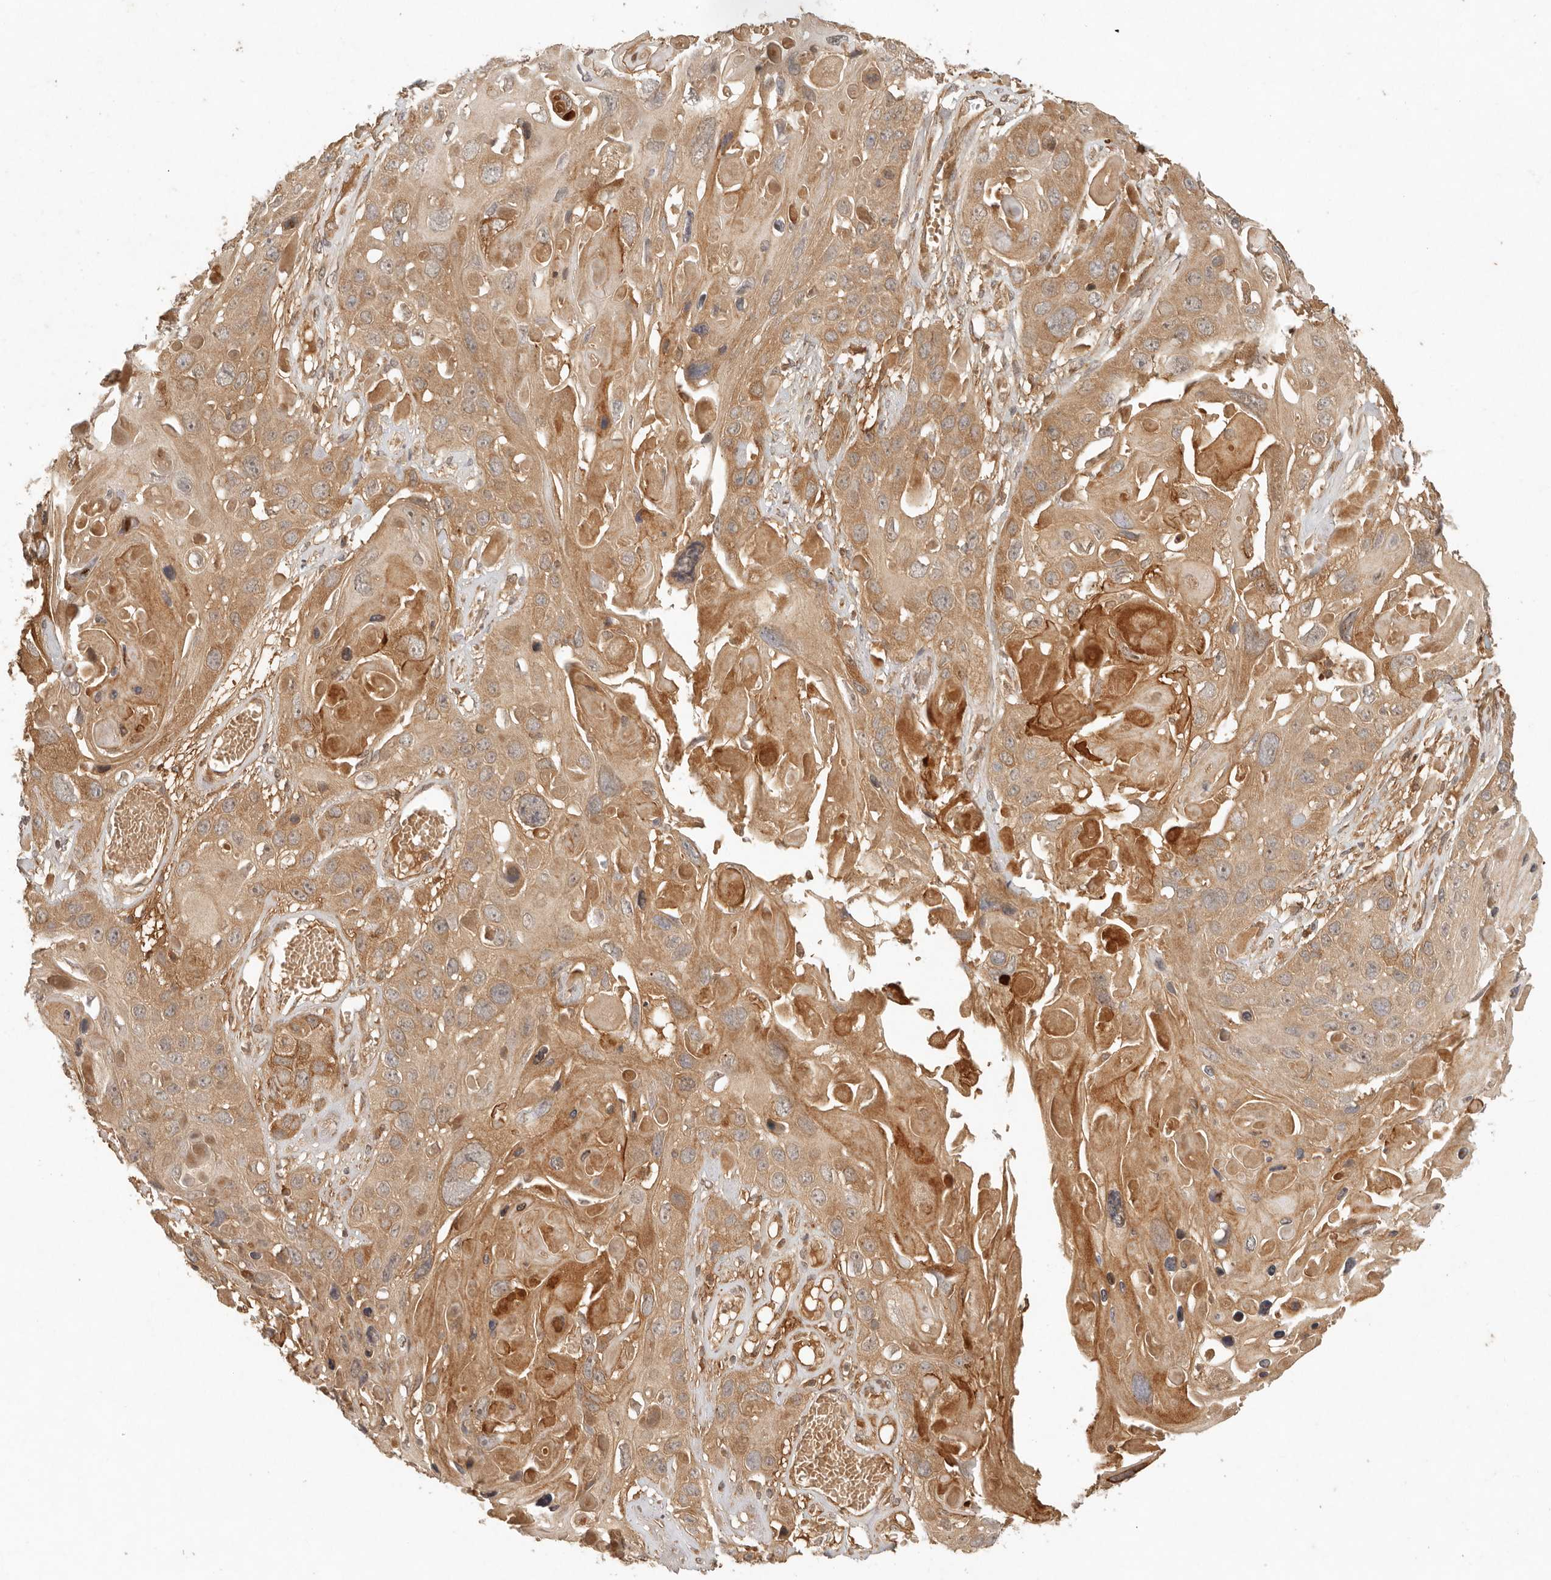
{"staining": {"intensity": "moderate", "quantity": ">75%", "location": "cytoplasmic/membranous"}, "tissue": "skin cancer", "cell_type": "Tumor cells", "image_type": "cancer", "snomed": [{"axis": "morphology", "description": "Squamous cell carcinoma, NOS"}, {"axis": "topography", "description": "Skin"}], "caption": "Squamous cell carcinoma (skin) tissue exhibits moderate cytoplasmic/membranous positivity in about >75% of tumor cells", "gene": "ANKRD61", "patient": {"sex": "male", "age": 55}}